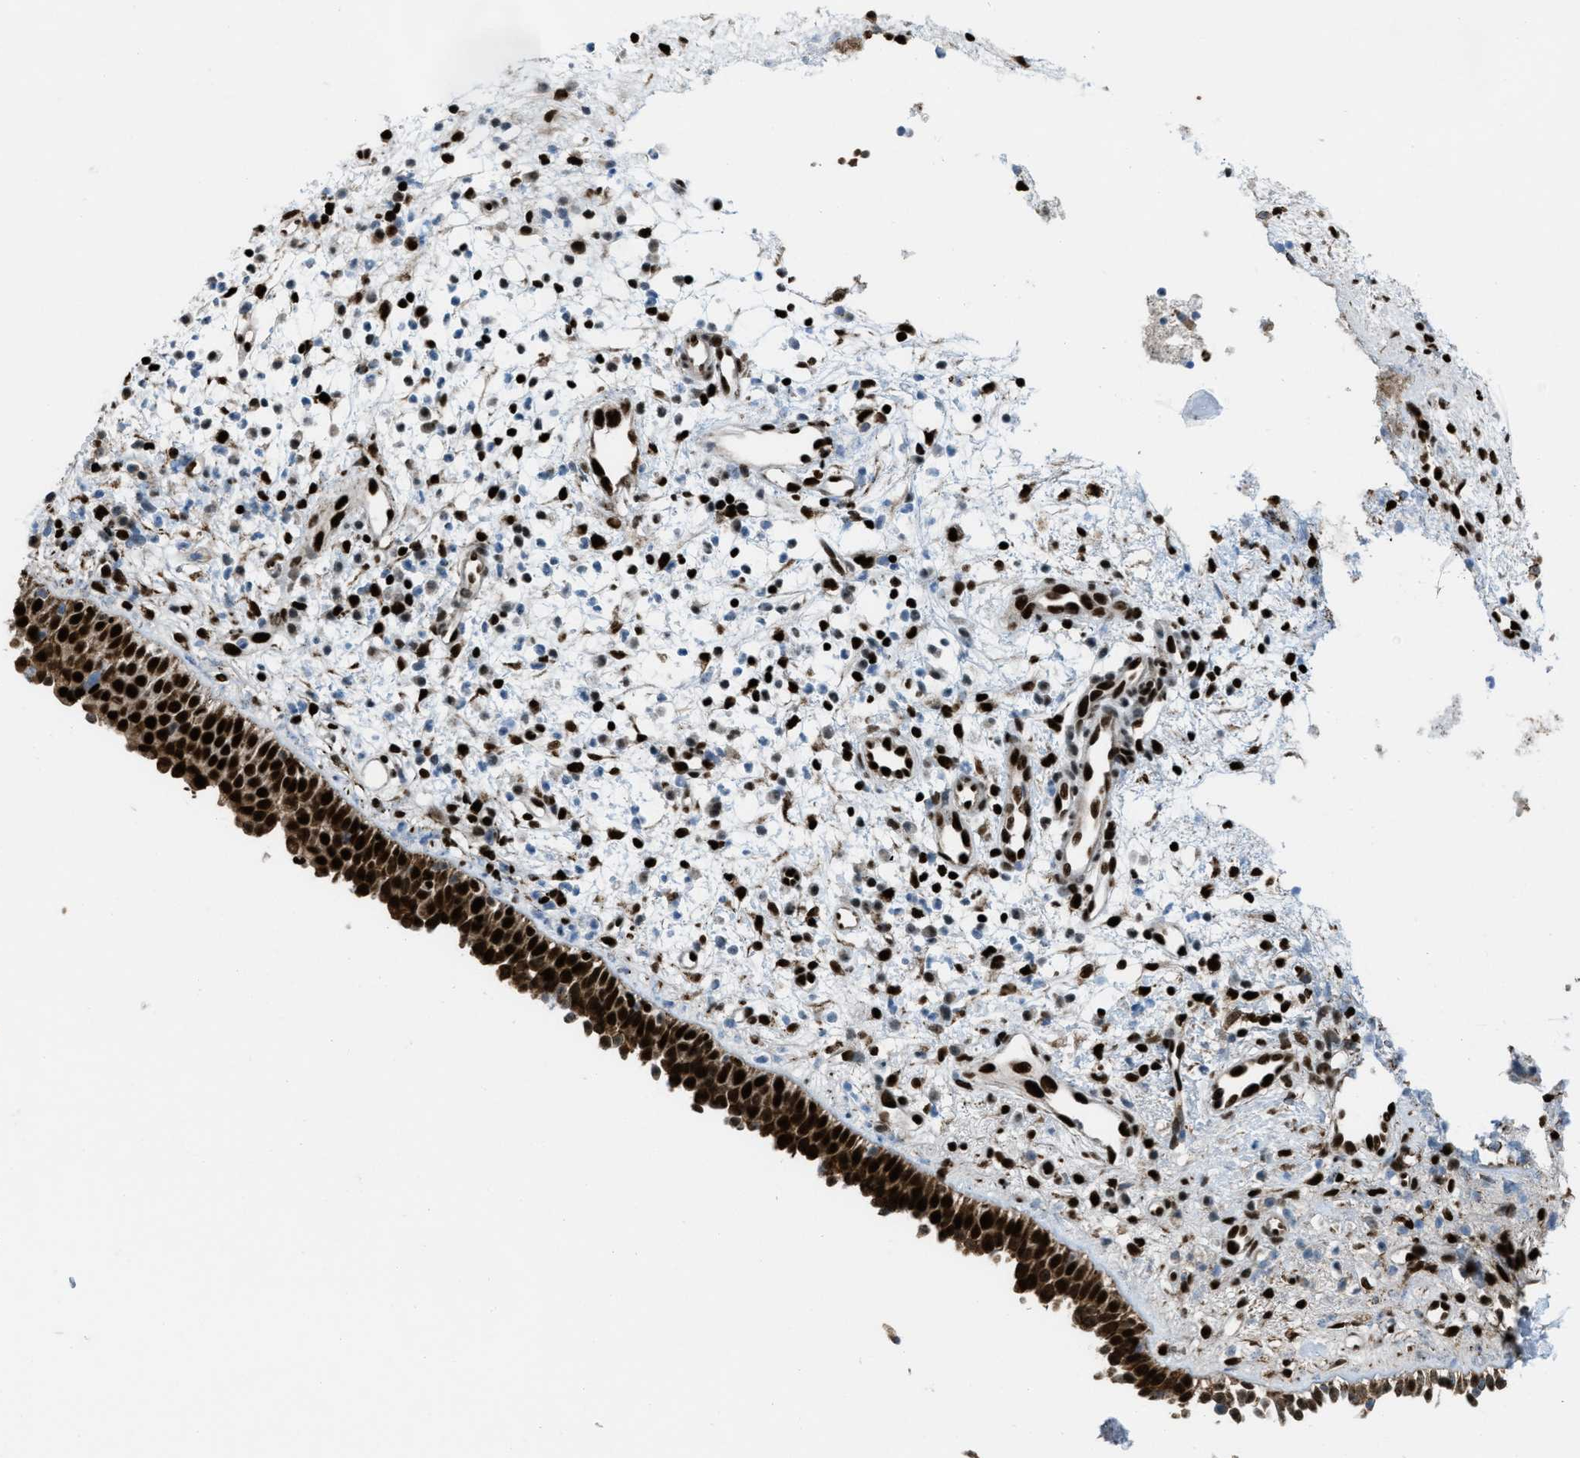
{"staining": {"intensity": "strong", "quantity": ">75%", "location": "cytoplasmic/membranous,nuclear"}, "tissue": "nasopharynx", "cell_type": "Respiratory epithelial cells", "image_type": "normal", "snomed": [{"axis": "morphology", "description": "Normal tissue, NOS"}, {"axis": "topography", "description": "Nasopharynx"}], "caption": "The immunohistochemical stain highlights strong cytoplasmic/membranous,nuclear positivity in respiratory epithelial cells of benign nasopharynx. The staining was performed using DAB (3,3'-diaminobenzidine), with brown indicating positive protein expression. Nuclei are stained blue with hematoxylin.", "gene": "SLFN5", "patient": {"sex": "male", "age": 21}}